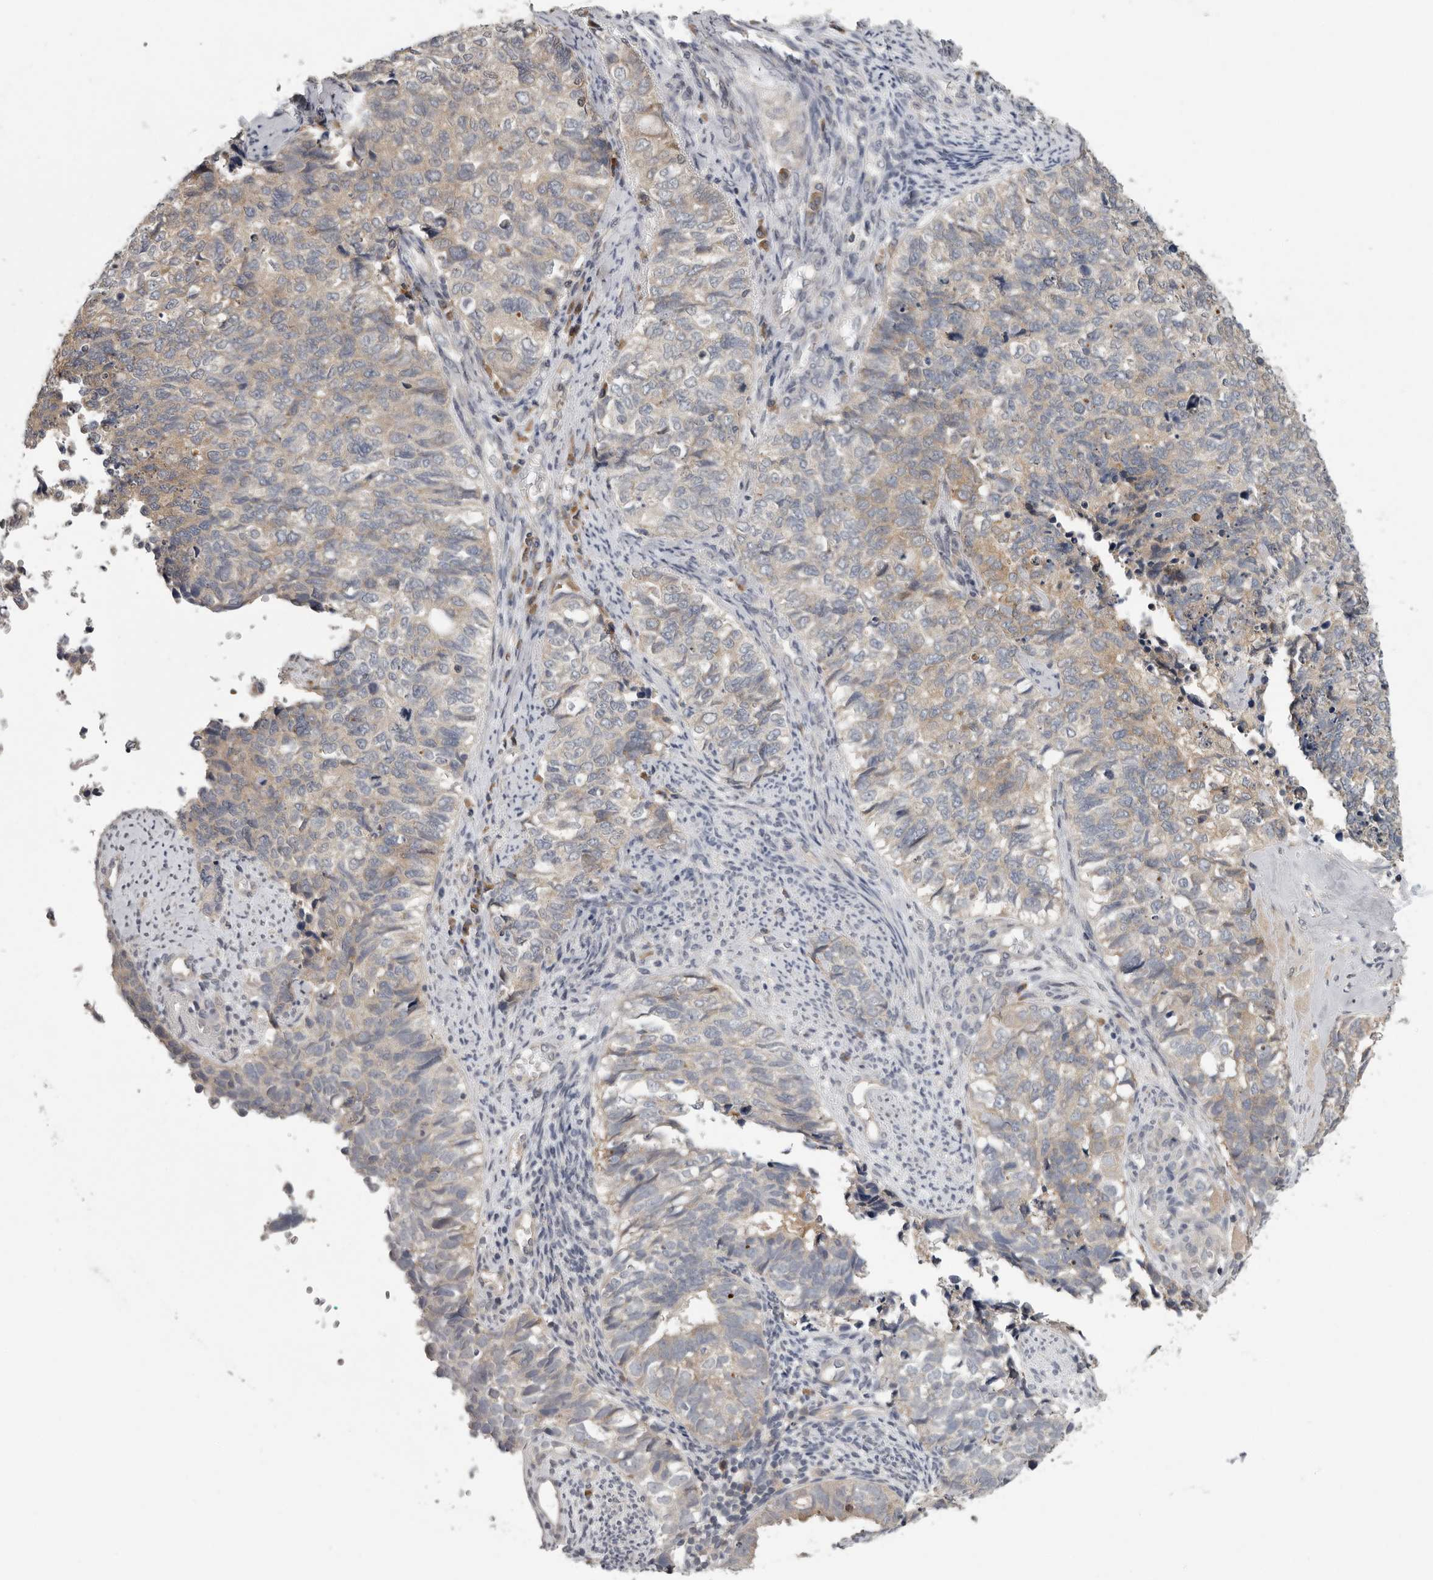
{"staining": {"intensity": "weak", "quantity": "<25%", "location": "cytoplasmic/membranous"}, "tissue": "cervical cancer", "cell_type": "Tumor cells", "image_type": "cancer", "snomed": [{"axis": "morphology", "description": "Squamous cell carcinoma, NOS"}, {"axis": "topography", "description": "Cervix"}], "caption": "The histopathology image demonstrates no staining of tumor cells in cervical cancer (squamous cell carcinoma). The staining is performed using DAB brown chromogen with nuclei counter-stained in using hematoxylin.", "gene": "RALGPS2", "patient": {"sex": "female", "age": 63}}